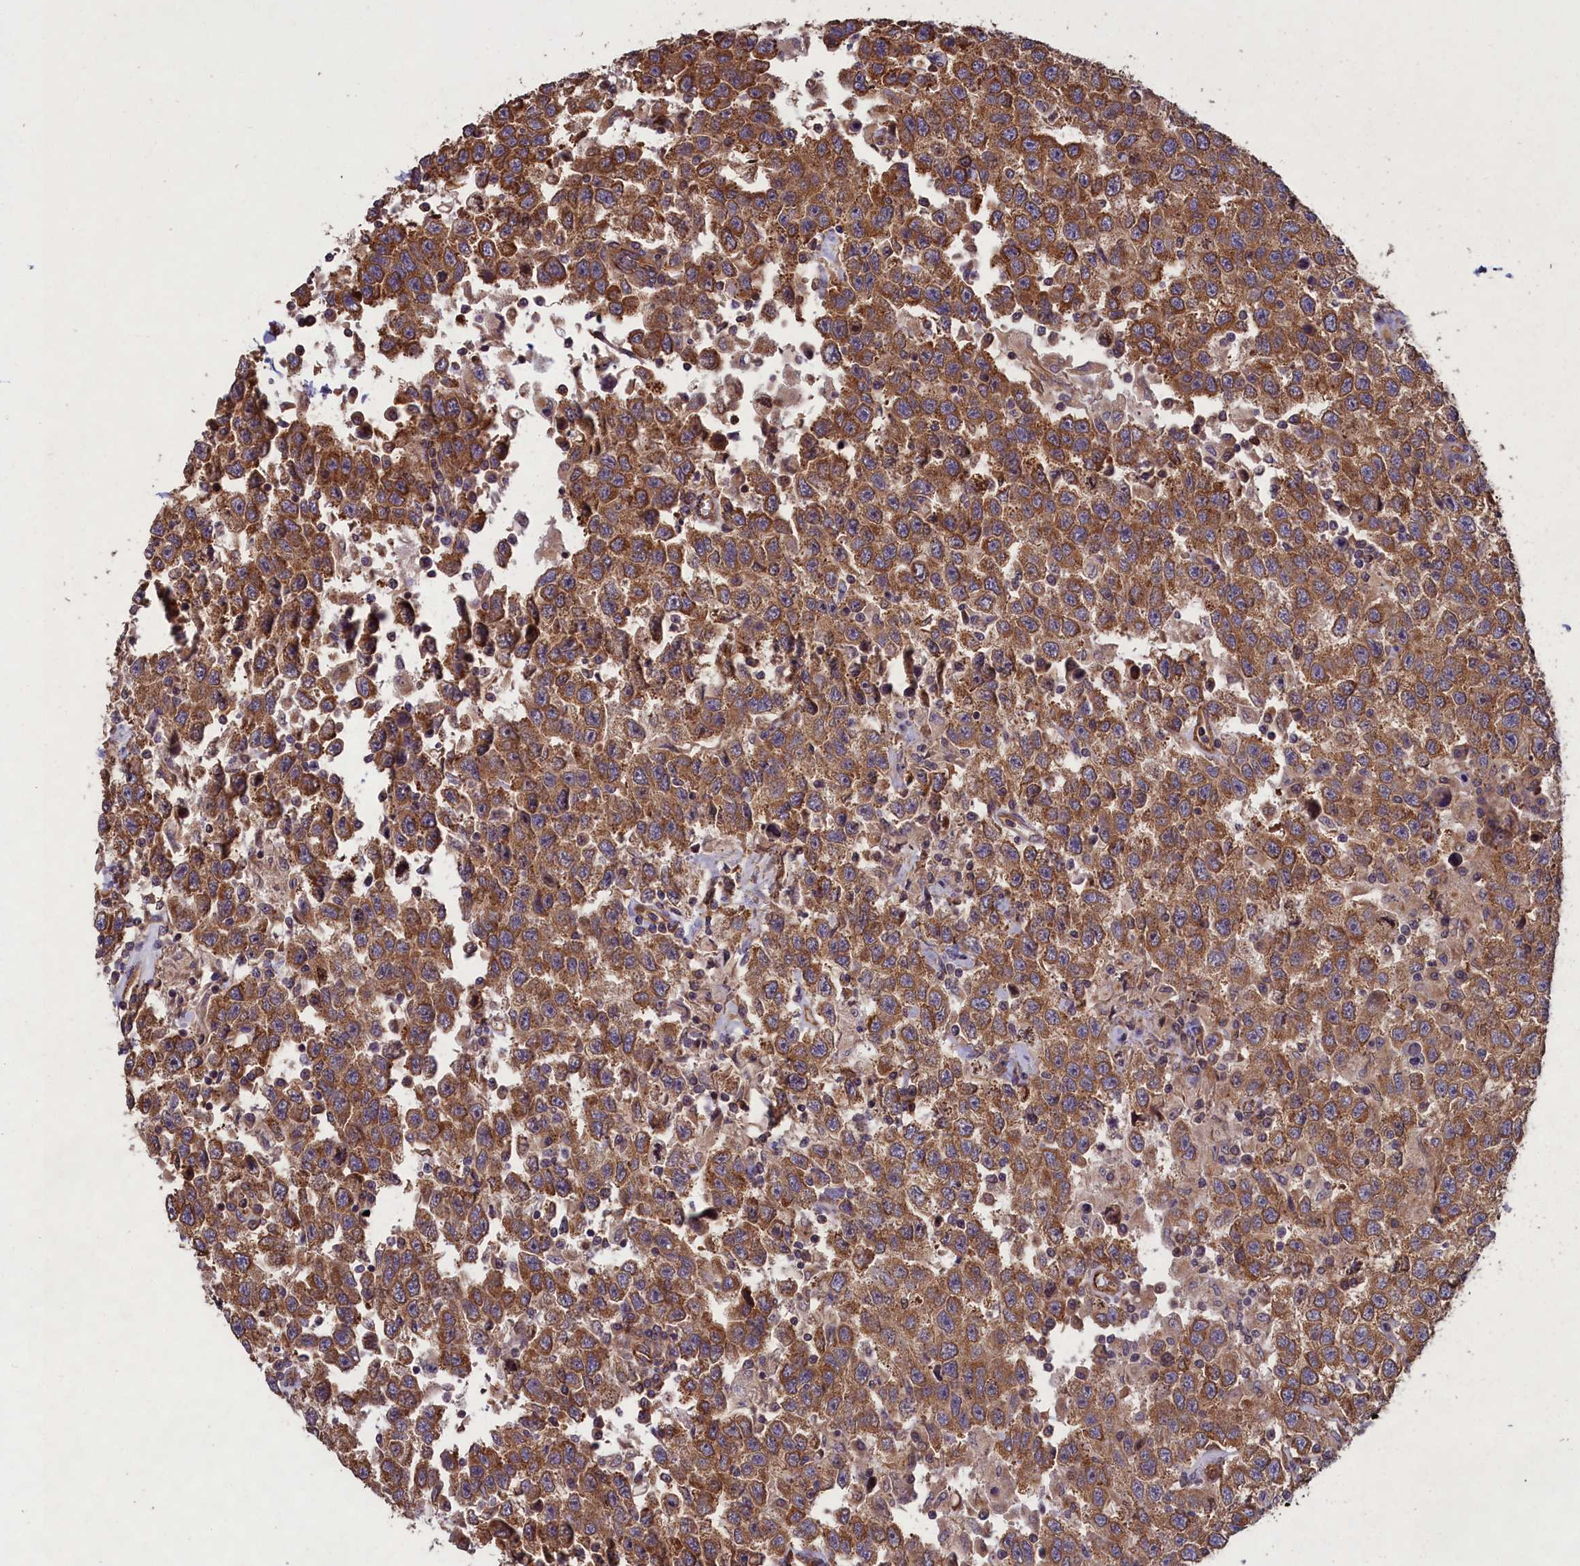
{"staining": {"intensity": "strong", "quantity": ">75%", "location": "cytoplasmic/membranous"}, "tissue": "testis cancer", "cell_type": "Tumor cells", "image_type": "cancer", "snomed": [{"axis": "morphology", "description": "Seminoma, NOS"}, {"axis": "topography", "description": "Testis"}], "caption": "A brown stain labels strong cytoplasmic/membranous positivity of a protein in human testis cancer (seminoma) tumor cells. The staining was performed using DAB (3,3'-diaminobenzidine), with brown indicating positive protein expression. Nuclei are stained blue with hematoxylin.", "gene": "CCDC124", "patient": {"sex": "male", "age": 41}}